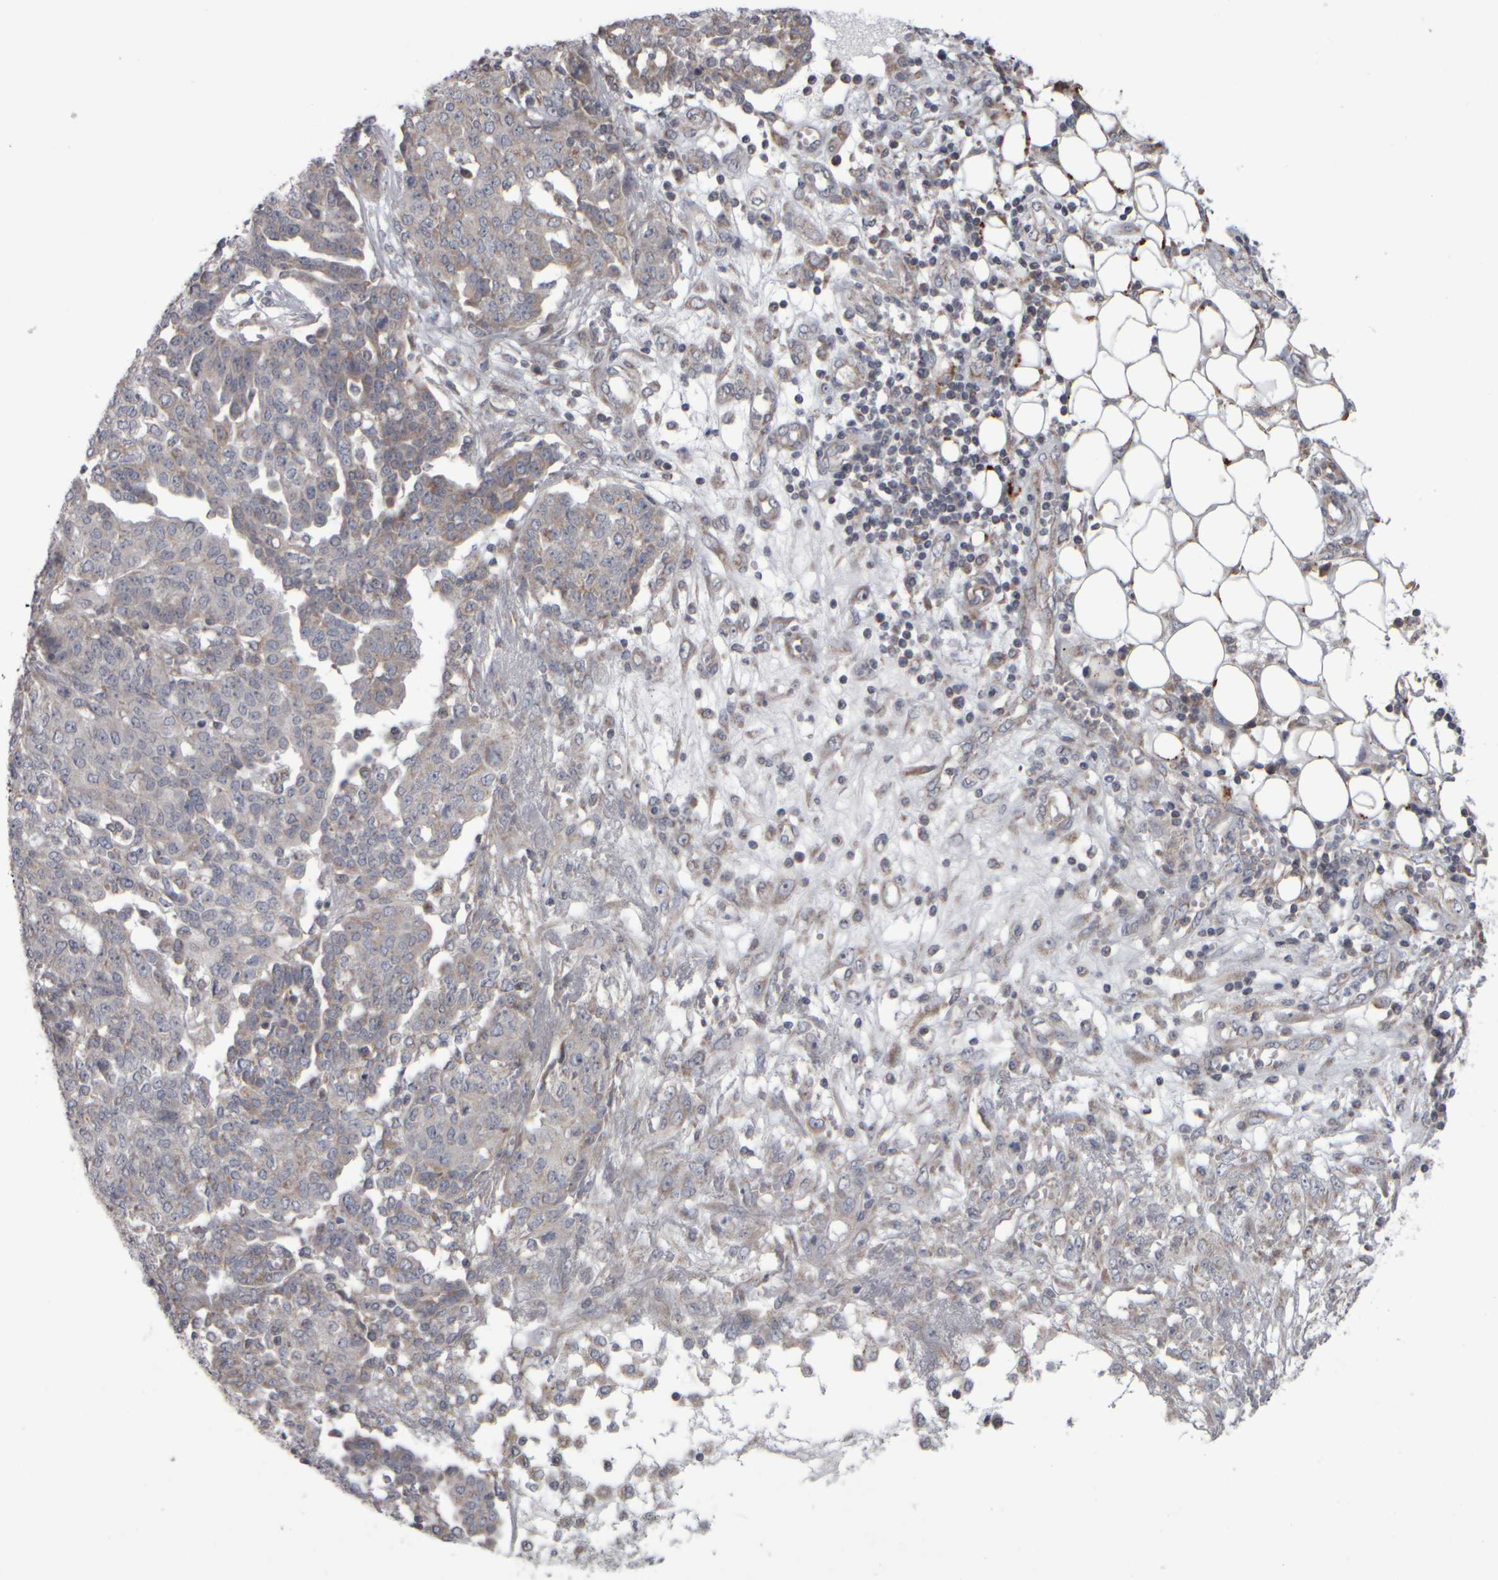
{"staining": {"intensity": "negative", "quantity": "none", "location": "none"}, "tissue": "ovarian cancer", "cell_type": "Tumor cells", "image_type": "cancer", "snomed": [{"axis": "morphology", "description": "Cystadenocarcinoma, serous, NOS"}, {"axis": "topography", "description": "Soft tissue"}, {"axis": "topography", "description": "Ovary"}], "caption": "Tumor cells are negative for brown protein staining in ovarian cancer.", "gene": "SCO1", "patient": {"sex": "female", "age": 57}}